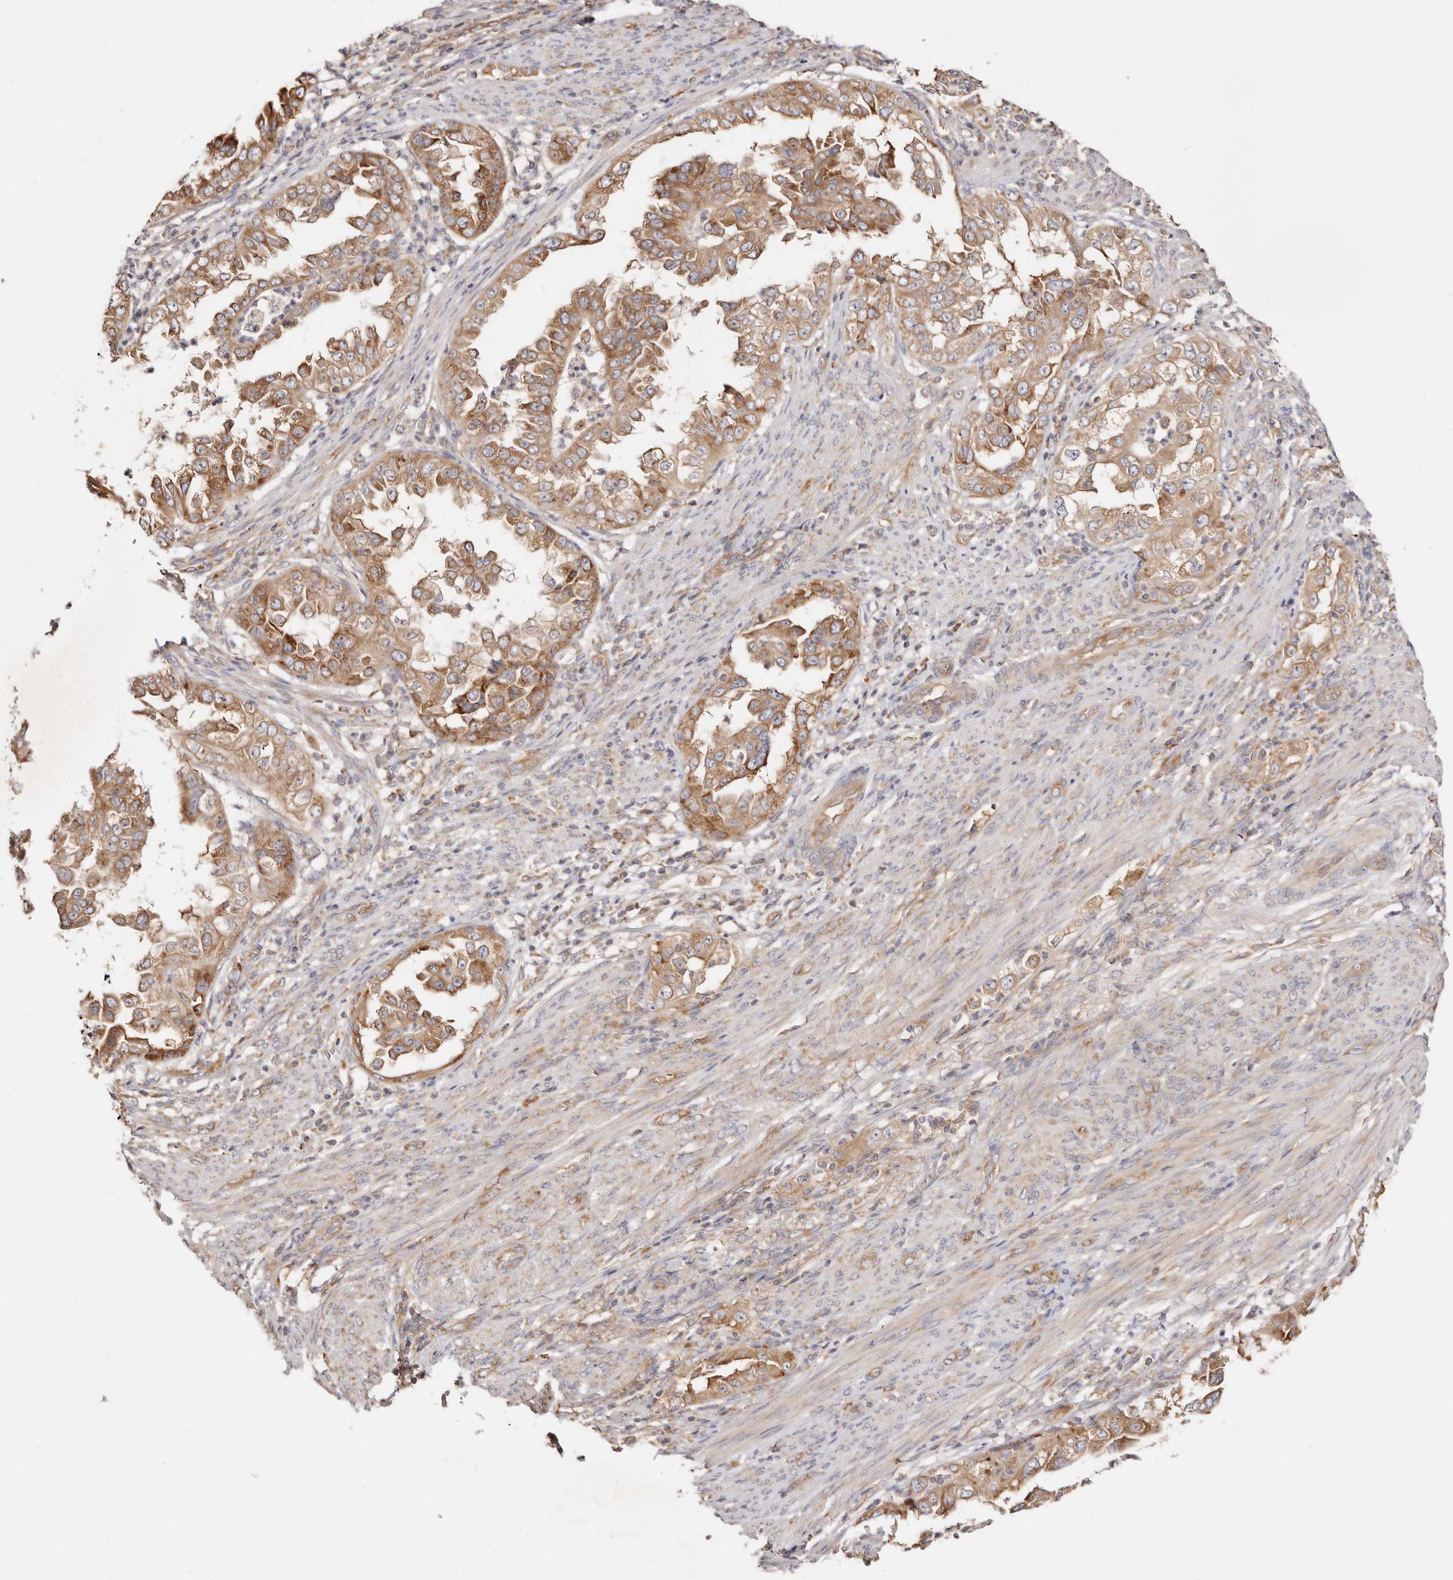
{"staining": {"intensity": "moderate", "quantity": ">75%", "location": "cytoplasmic/membranous"}, "tissue": "endometrial cancer", "cell_type": "Tumor cells", "image_type": "cancer", "snomed": [{"axis": "morphology", "description": "Adenocarcinoma, NOS"}, {"axis": "topography", "description": "Endometrium"}], "caption": "High-magnification brightfield microscopy of endometrial cancer stained with DAB (brown) and counterstained with hematoxylin (blue). tumor cells exhibit moderate cytoplasmic/membranous staining is appreciated in approximately>75% of cells.", "gene": "GNA13", "patient": {"sex": "female", "age": 85}}